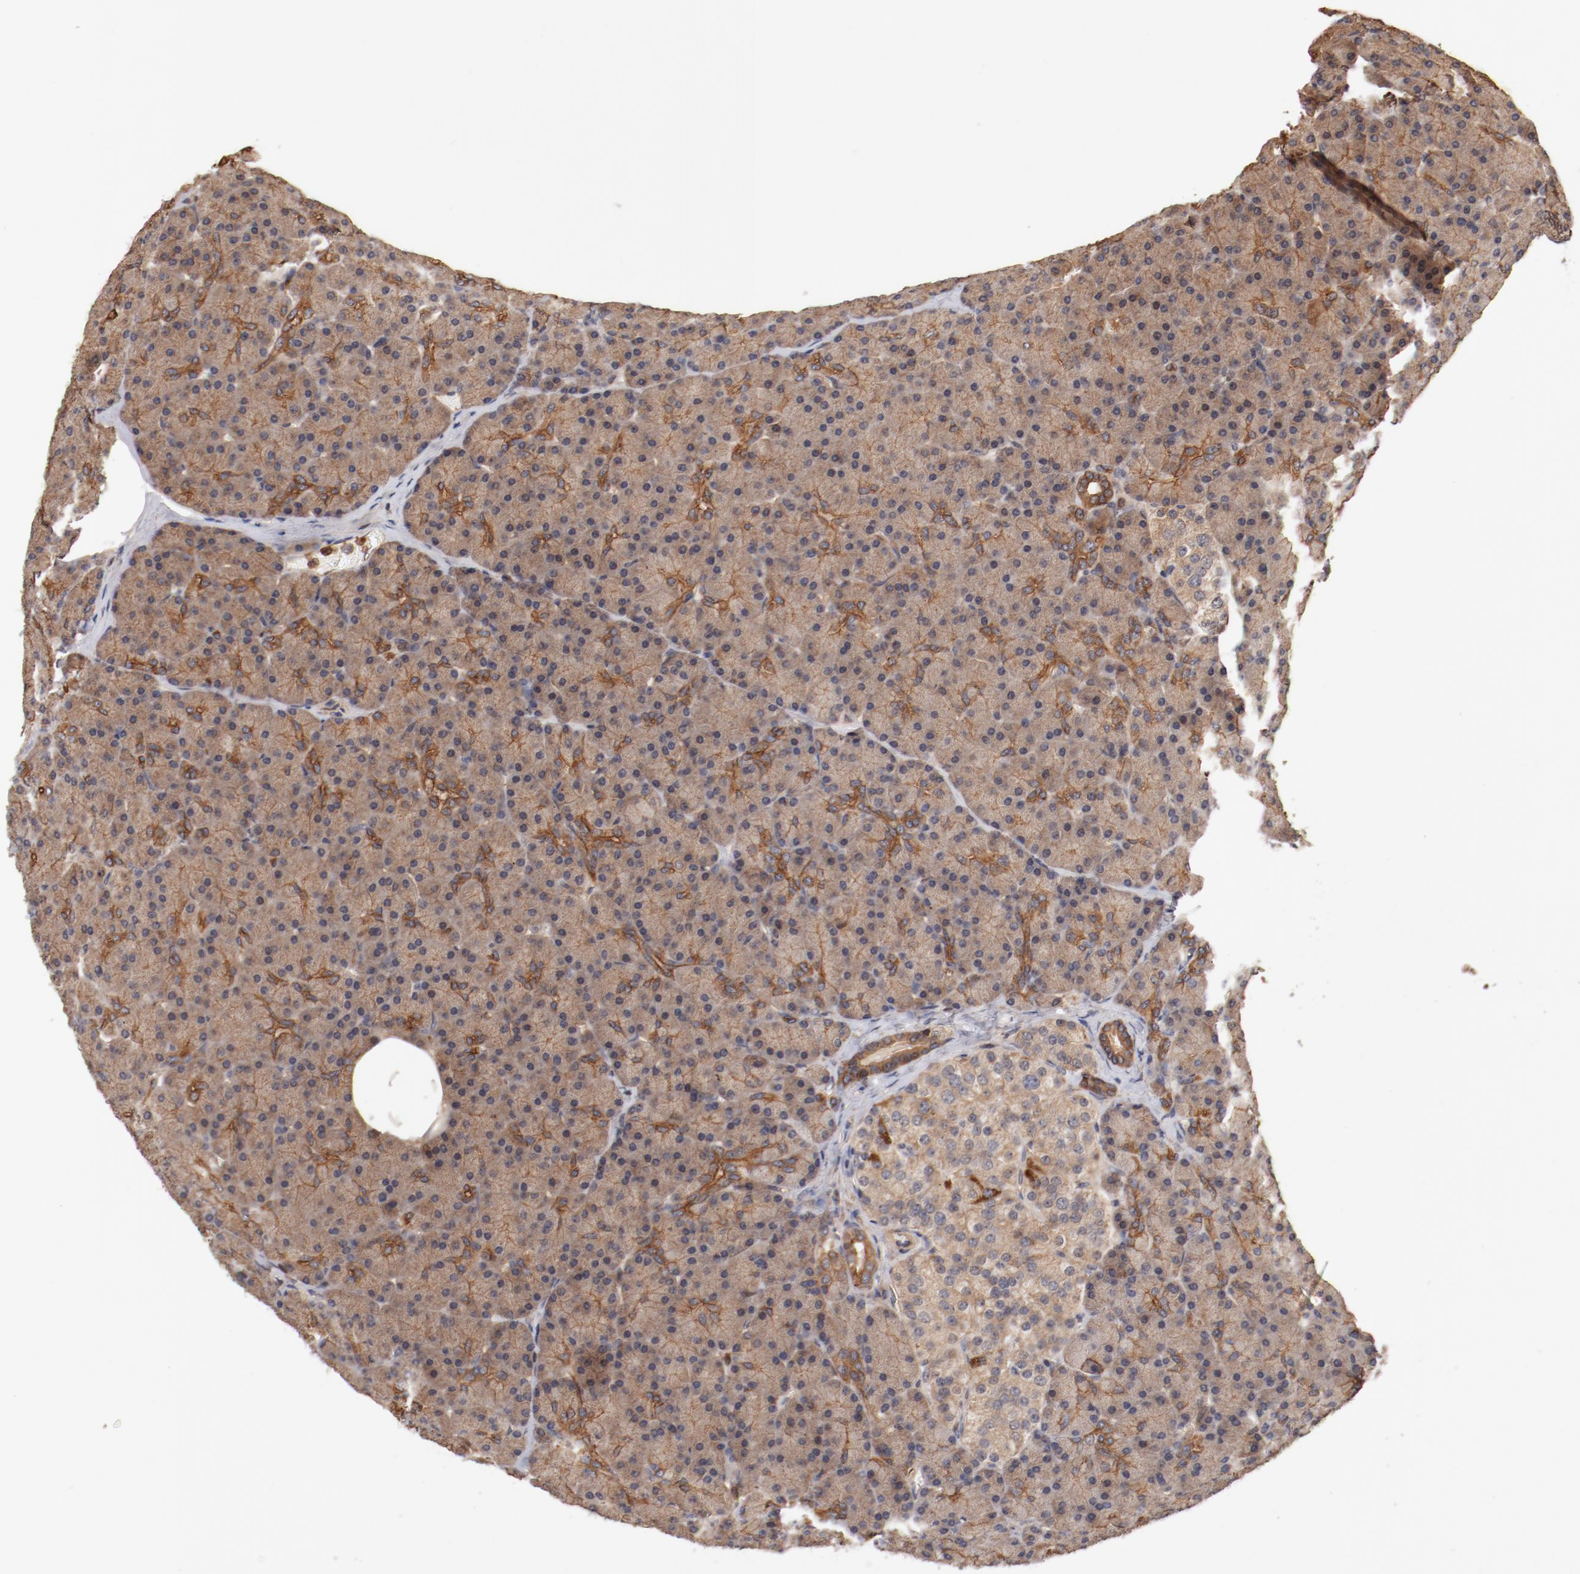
{"staining": {"intensity": "moderate", "quantity": ">75%", "location": "cytoplasmic/membranous"}, "tissue": "pancreas", "cell_type": "Exocrine glandular cells", "image_type": "normal", "snomed": [{"axis": "morphology", "description": "Normal tissue, NOS"}, {"axis": "topography", "description": "Pancreas"}], "caption": "Exocrine glandular cells exhibit moderate cytoplasmic/membranous staining in about >75% of cells in normal pancreas. The staining was performed using DAB, with brown indicating positive protein expression. Nuclei are stained blue with hematoxylin.", "gene": "GUF1", "patient": {"sex": "female", "age": 43}}